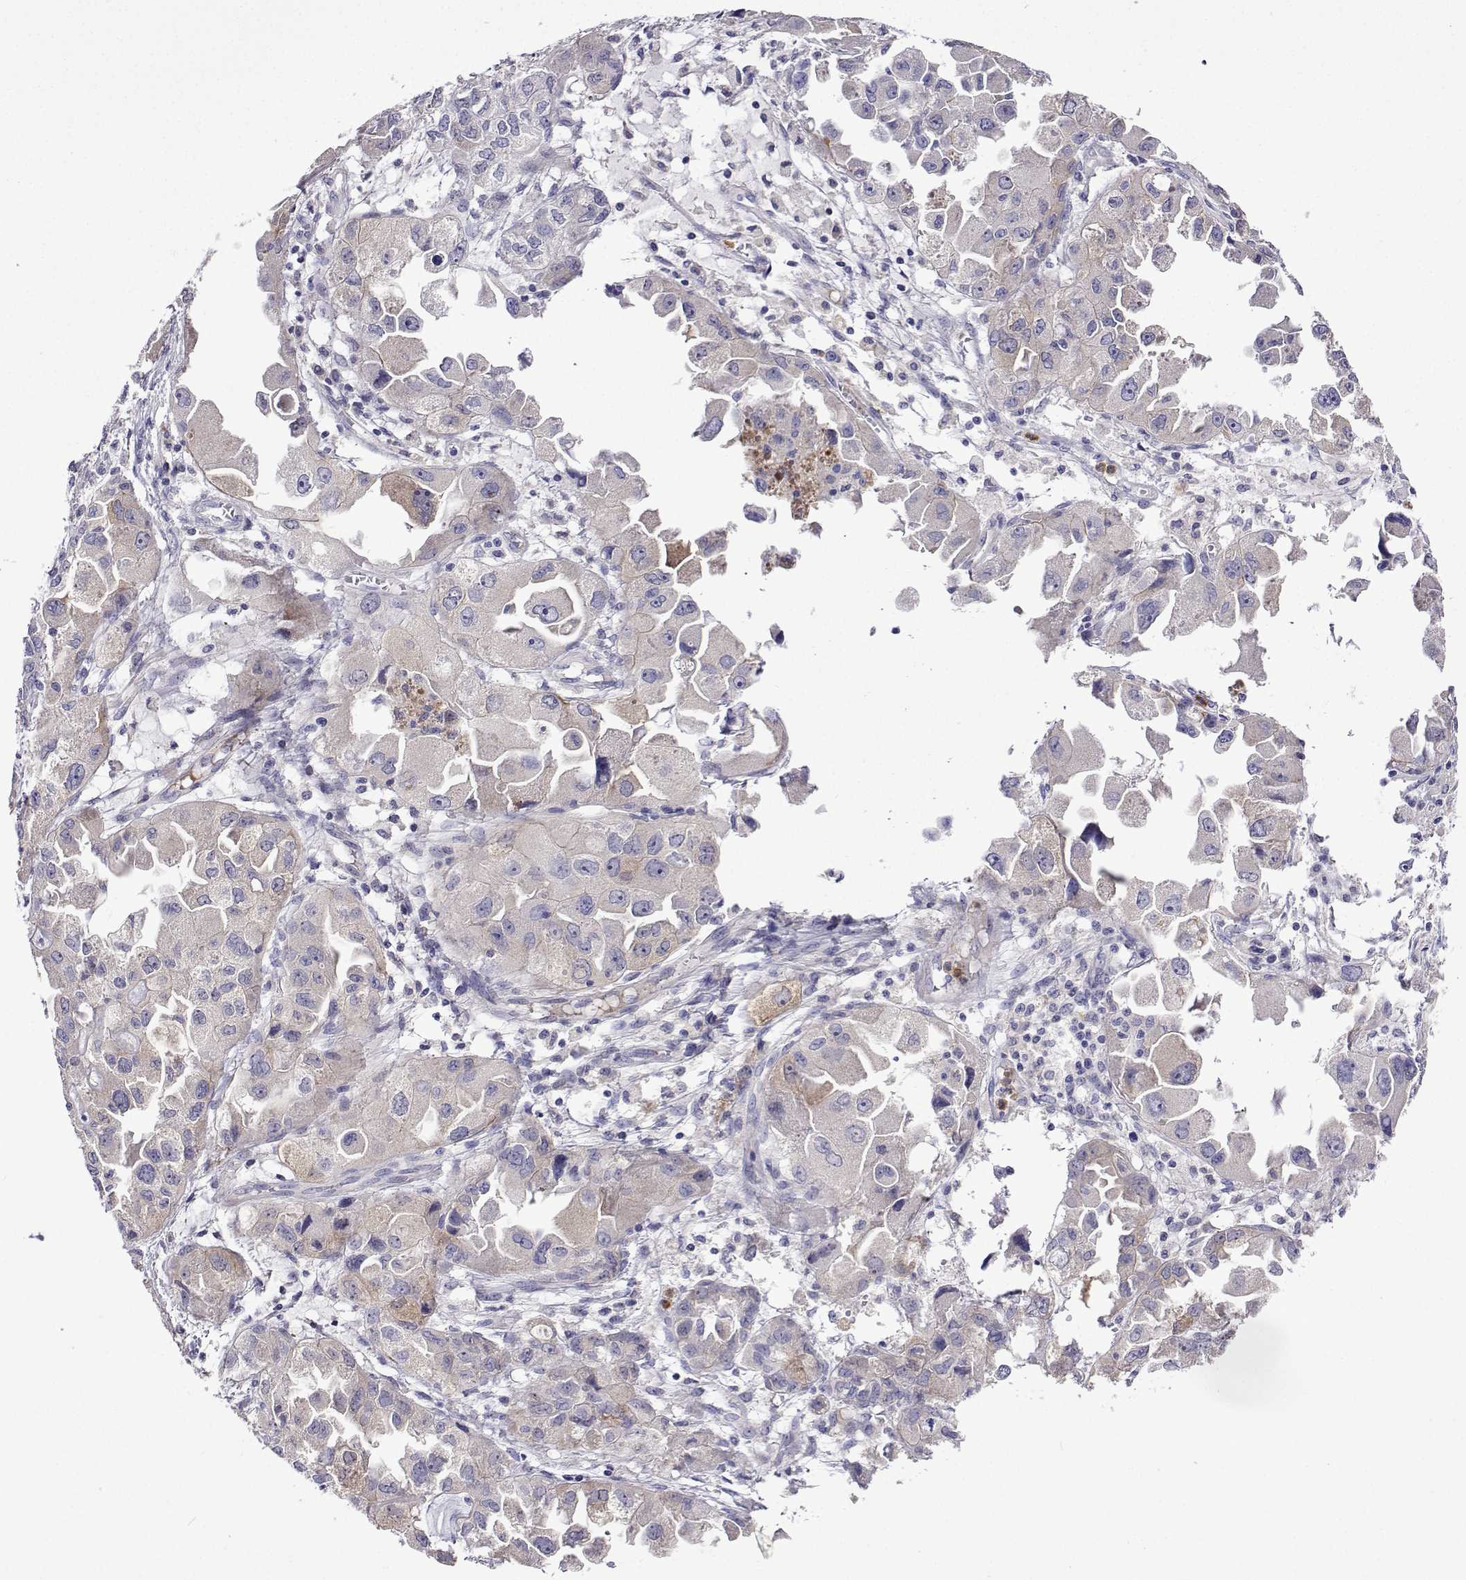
{"staining": {"intensity": "negative", "quantity": "none", "location": "none"}, "tissue": "ovarian cancer", "cell_type": "Tumor cells", "image_type": "cancer", "snomed": [{"axis": "morphology", "description": "Cystadenocarcinoma, serous, NOS"}, {"axis": "topography", "description": "Ovary"}], "caption": "Ovarian cancer was stained to show a protein in brown. There is no significant expression in tumor cells.", "gene": "SULT2A1", "patient": {"sex": "female", "age": 84}}